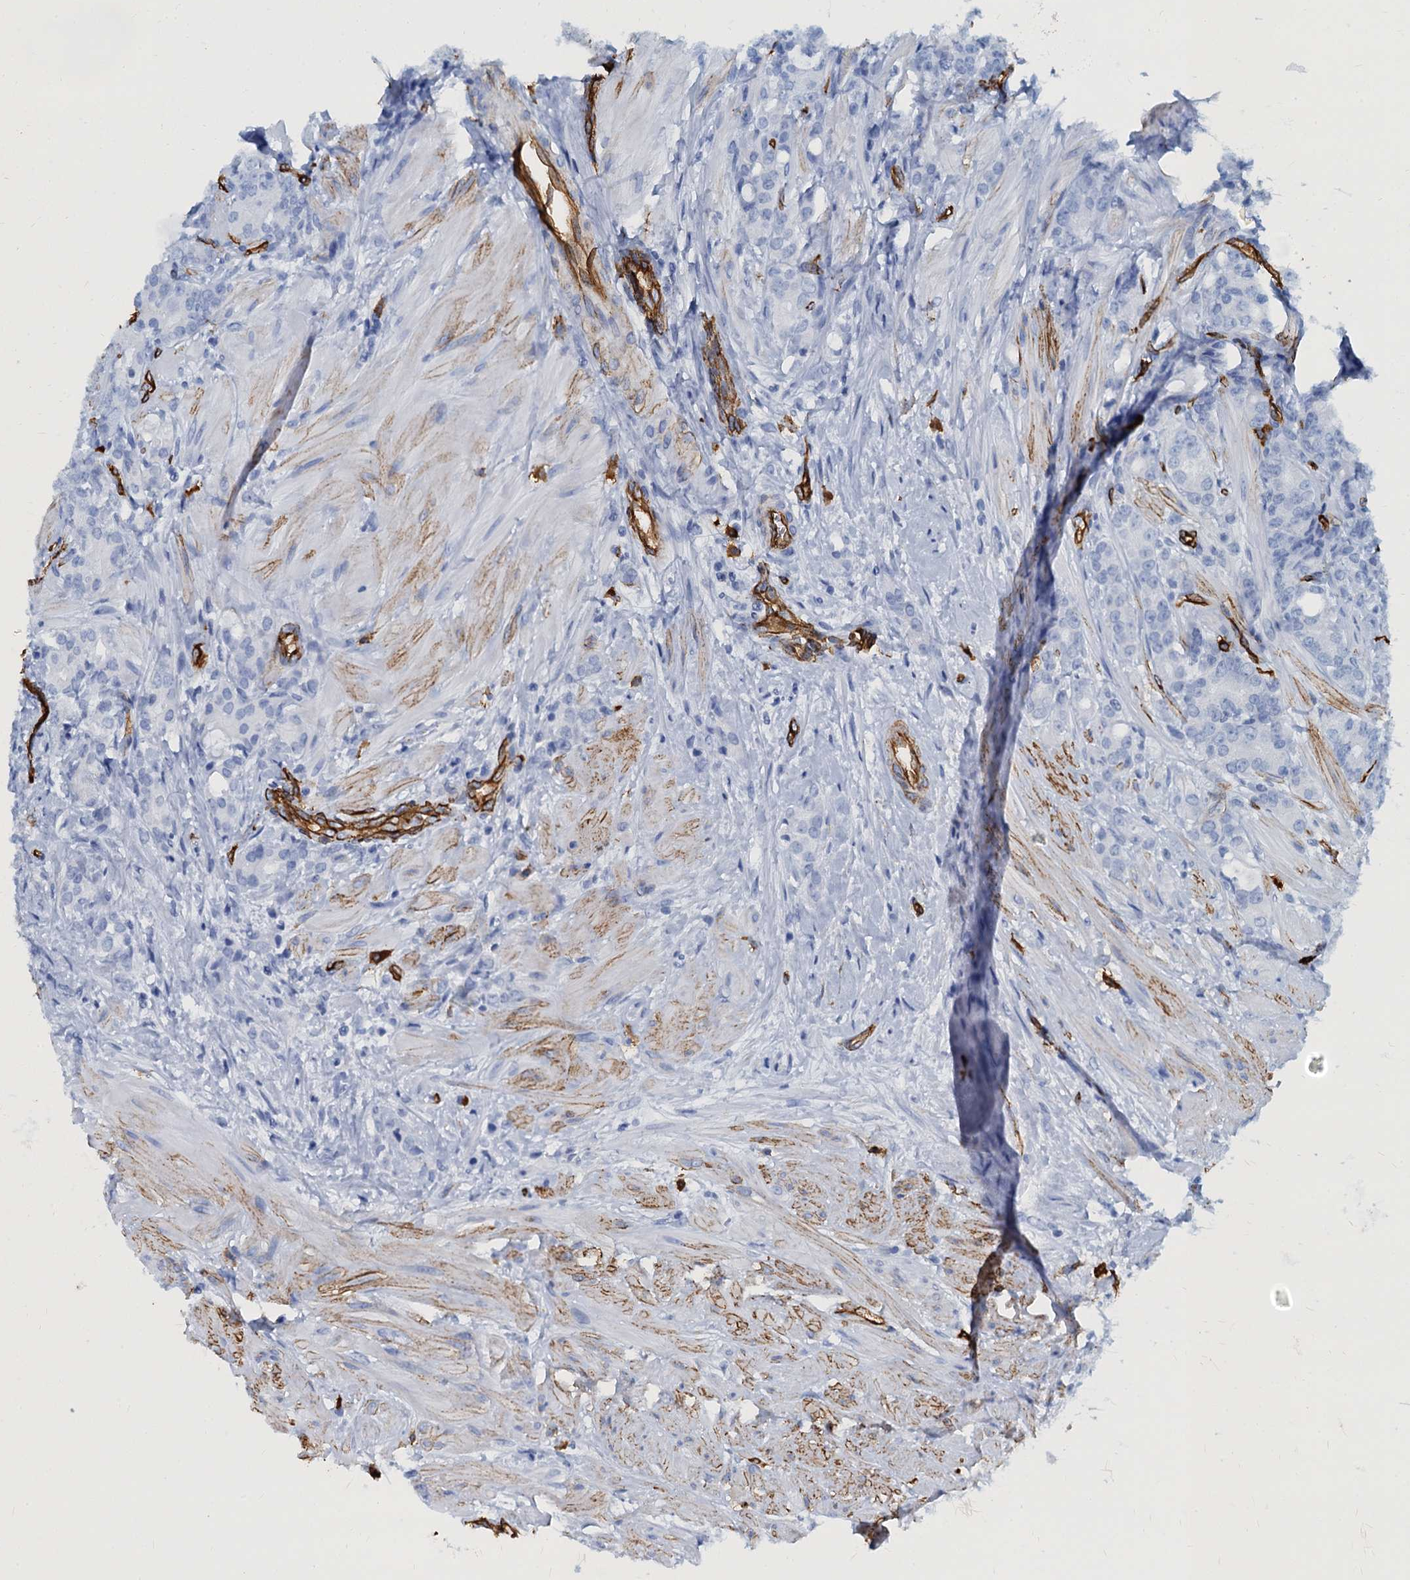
{"staining": {"intensity": "negative", "quantity": "none", "location": "none"}, "tissue": "prostate cancer", "cell_type": "Tumor cells", "image_type": "cancer", "snomed": [{"axis": "morphology", "description": "Adenocarcinoma, High grade"}, {"axis": "topography", "description": "Prostate"}], "caption": "The photomicrograph demonstrates no significant positivity in tumor cells of prostate adenocarcinoma (high-grade). (Immunohistochemistry, brightfield microscopy, high magnification).", "gene": "CAVIN2", "patient": {"sex": "male", "age": 62}}